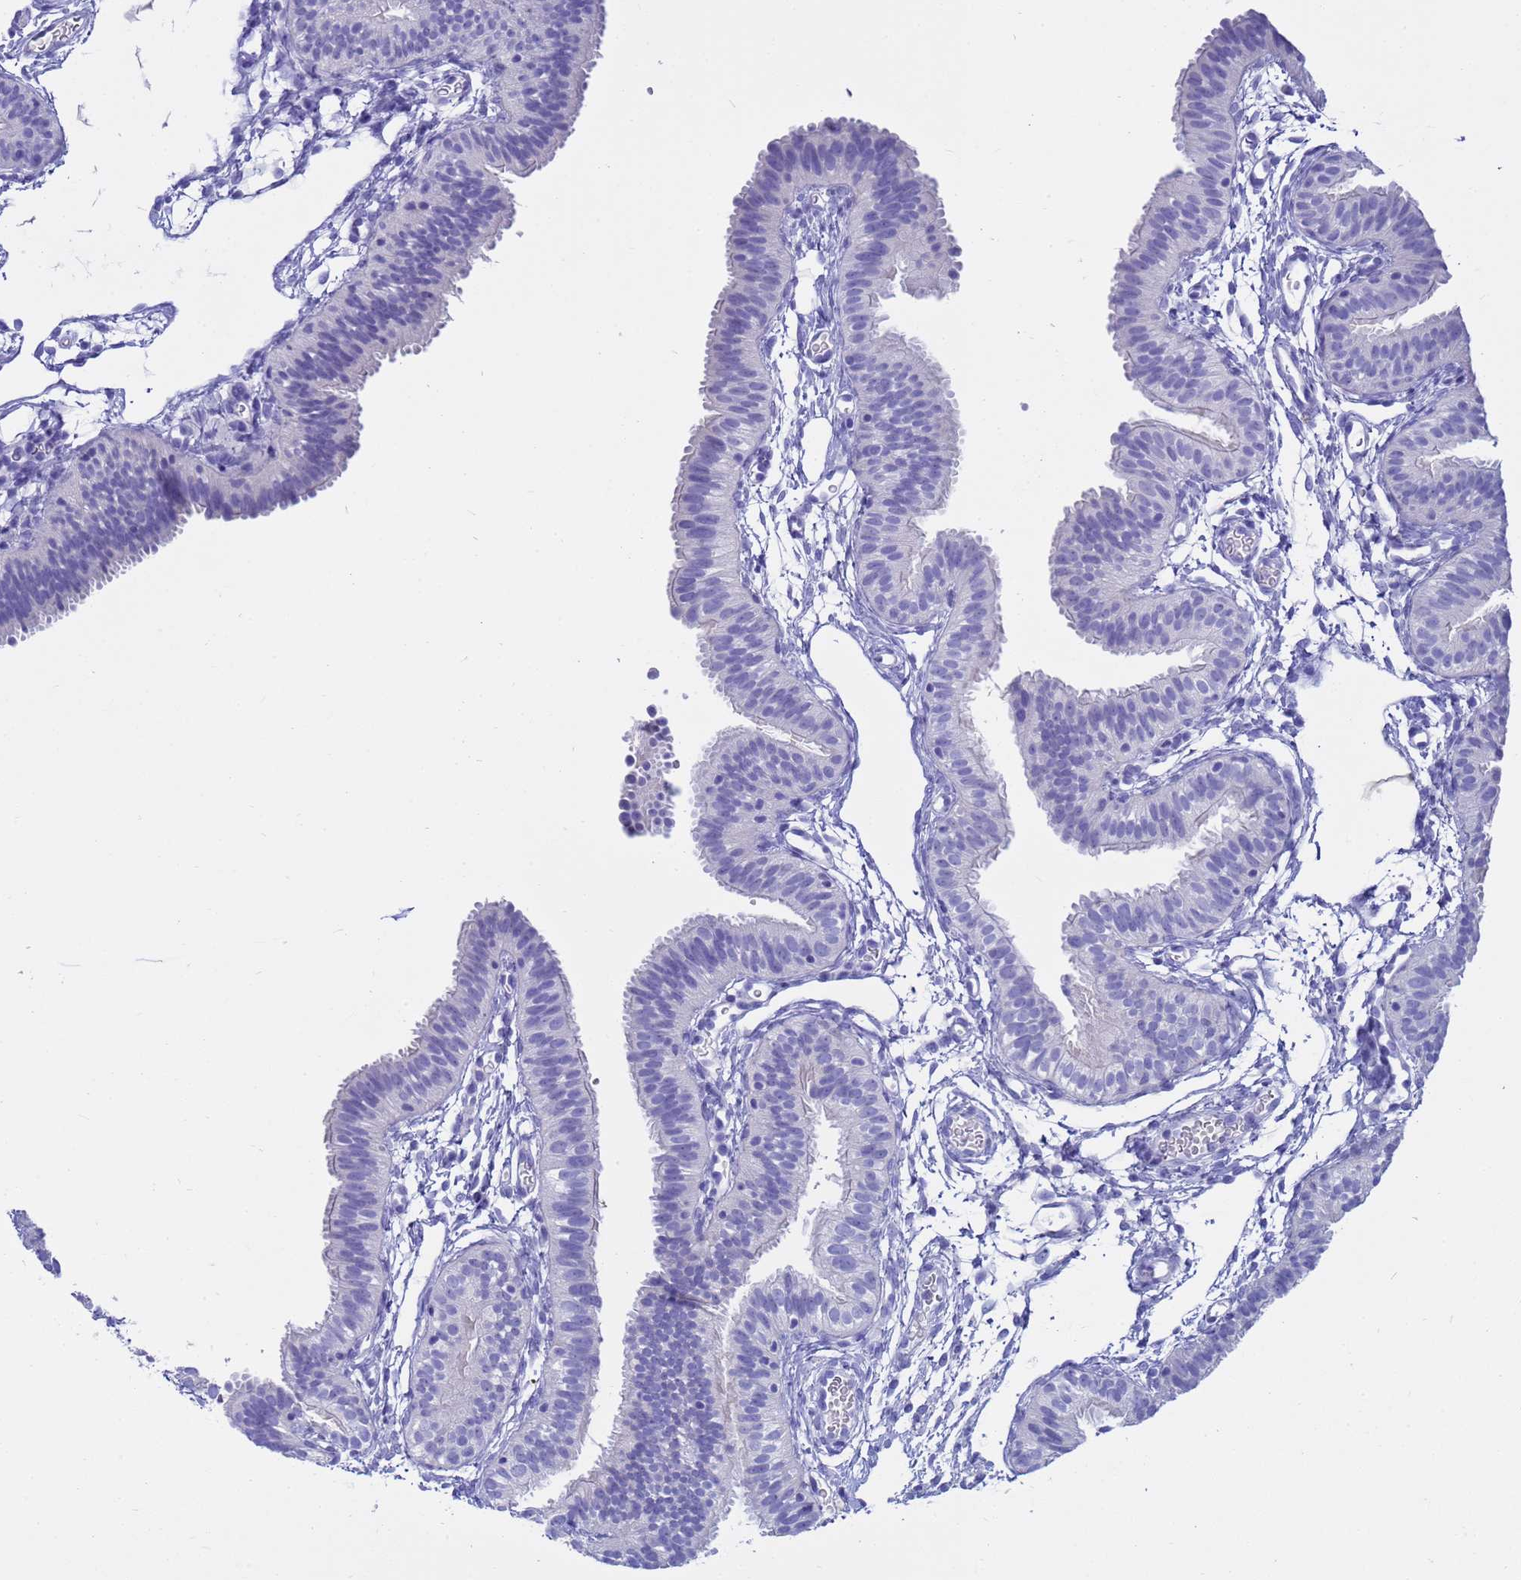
{"staining": {"intensity": "negative", "quantity": "none", "location": "none"}, "tissue": "fallopian tube", "cell_type": "Glandular cells", "image_type": "normal", "snomed": [{"axis": "morphology", "description": "Normal tissue, NOS"}, {"axis": "topography", "description": "Fallopian tube"}], "caption": "Immunohistochemical staining of unremarkable human fallopian tube reveals no significant expression in glandular cells. (DAB IHC with hematoxylin counter stain).", "gene": "SYCN", "patient": {"sex": "female", "age": 35}}